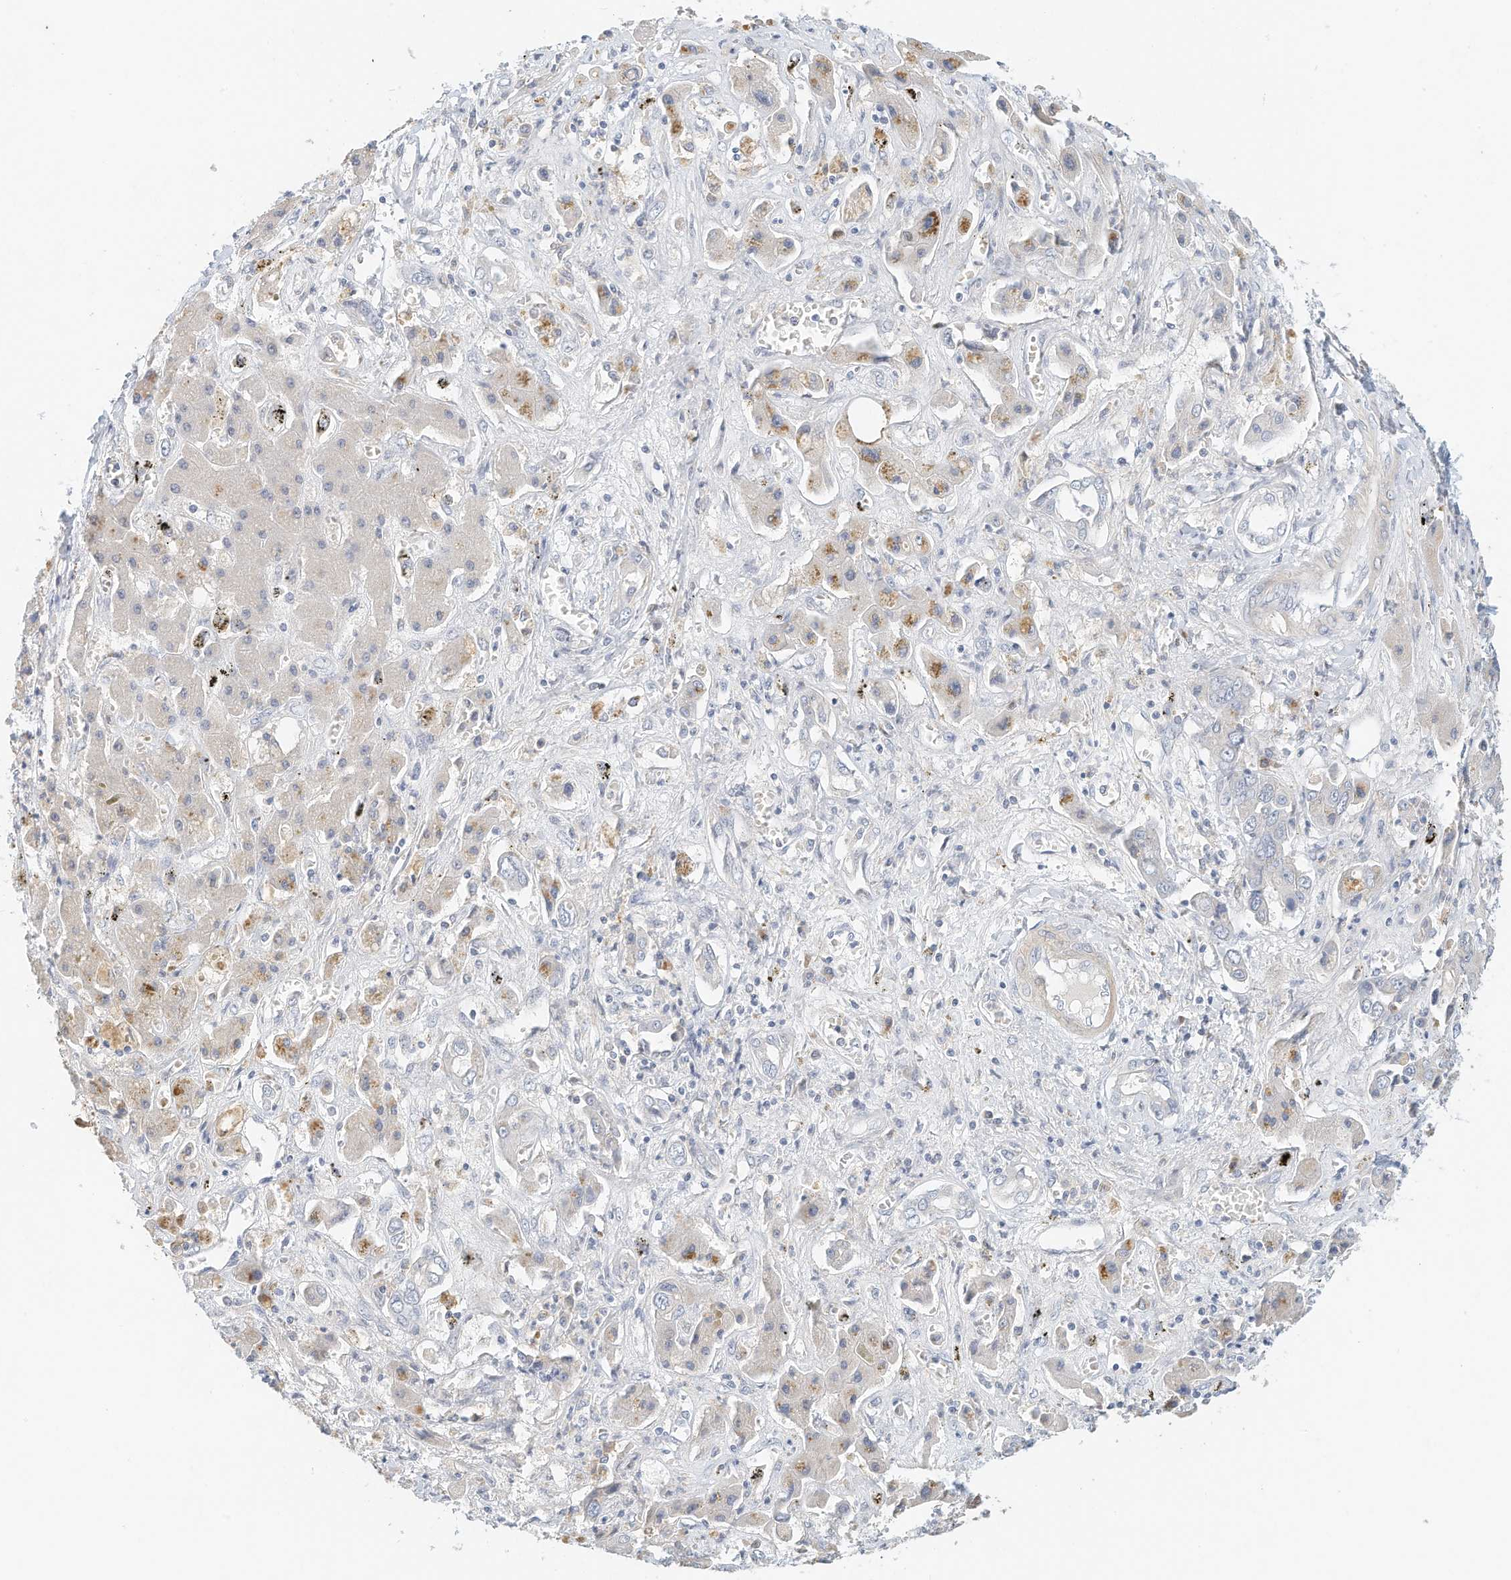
{"staining": {"intensity": "negative", "quantity": "none", "location": "none"}, "tissue": "liver cancer", "cell_type": "Tumor cells", "image_type": "cancer", "snomed": [{"axis": "morphology", "description": "Cholangiocarcinoma"}, {"axis": "topography", "description": "Liver"}], "caption": "Human liver cancer stained for a protein using immunohistochemistry (IHC) displays no staining in tumor cells.", "gene": "MICAL1", "patient": {"sex": "male", "age": 67}}